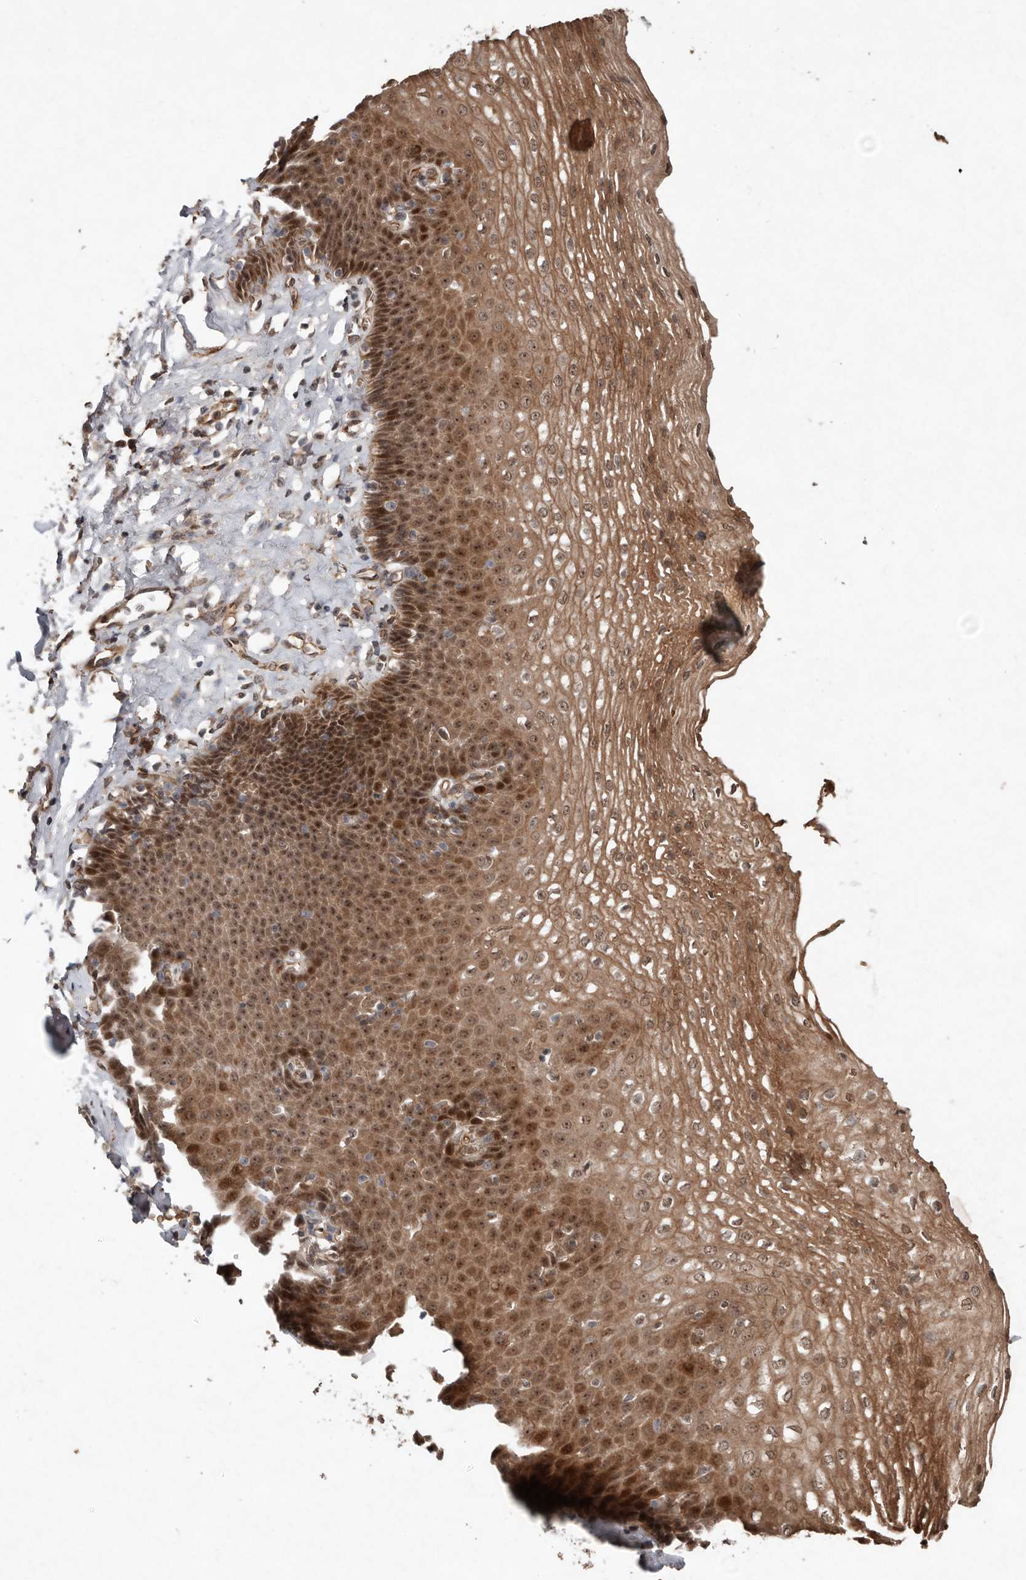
{"staining": {"intensity": "moderate", "quantity": ">75%", "location": "cytoplasmic/membranous,nuclear"}, "tissue": "esophagus", "cell_type": "Squamous epithelial cells", "image_type": "normal", "snomed": [{"axis": "morphology", "description": "Normal tissue, NOS"}, {"axis": "topography", "description": "Esophagus"}], "caption": "Squamous epithelial cells reveal moderate cytoplasmic/membranous,nuclear positivity in approximately >75% of cells in unremarkable esophagus. The protein of interest is shown in brown color, while the nuclei are stained blue.", "gene": "DIP2C", "patient": {"sex": "female", "age": 66}}